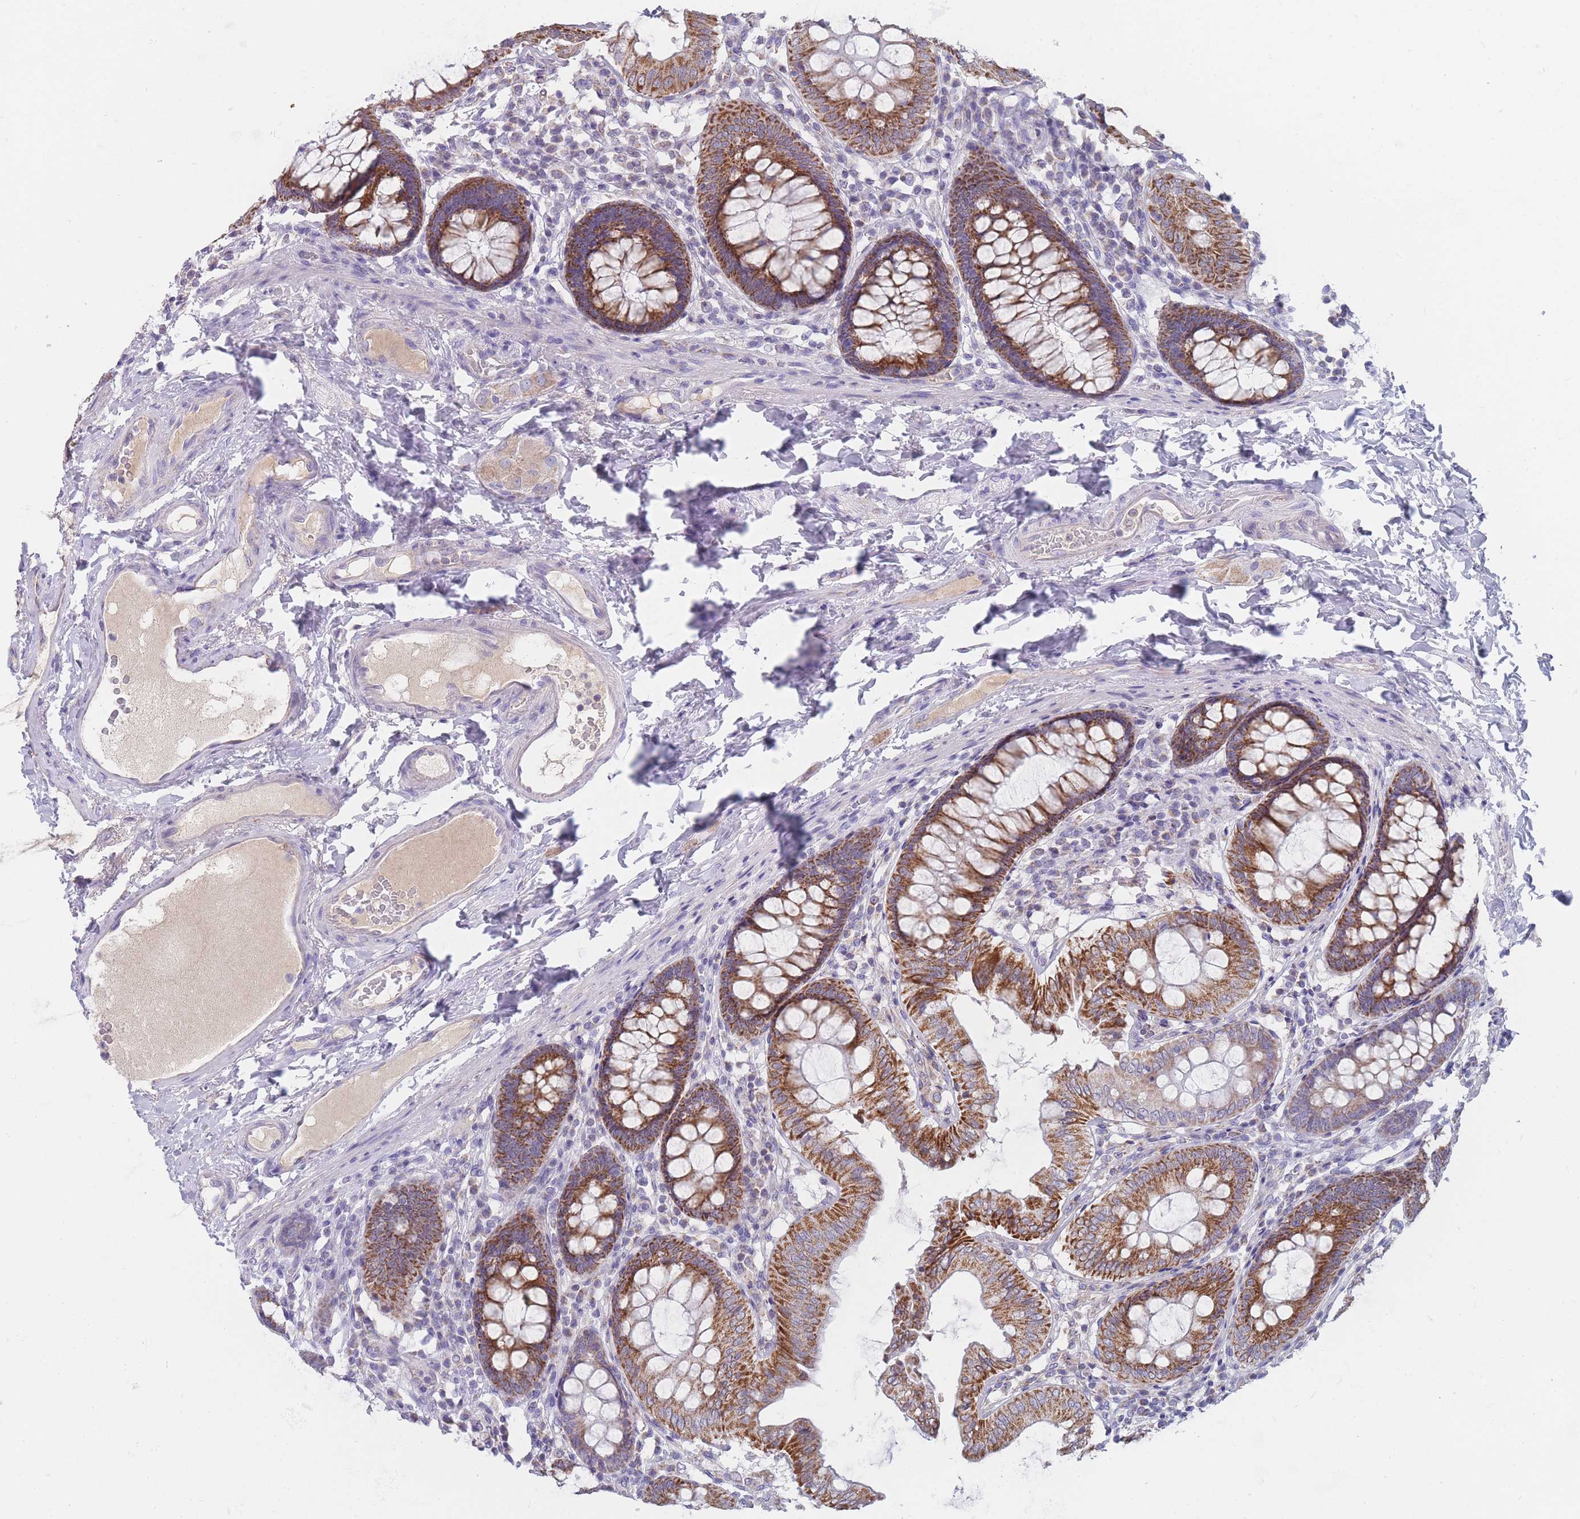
{"staining": {"intensity": "weak", "quantity": ">75%", "location": "cytoplasmic/membranous"}, "tissue": "colon", "cell_type": "Endothelial cells", "image_type": "normal", "snomed": [{"axis": "morphology", "description": "Normal tissue, NOS"}, {"axis": "topography", "description": "Colon"}], "caption": "Human colon stained with a brown dye displays weak cytoplasmic/membranous positive expression in approximately >75% of endothelial cells.", "gene": "MRPS14", "patient": {"sex": "male", "age": 84}}